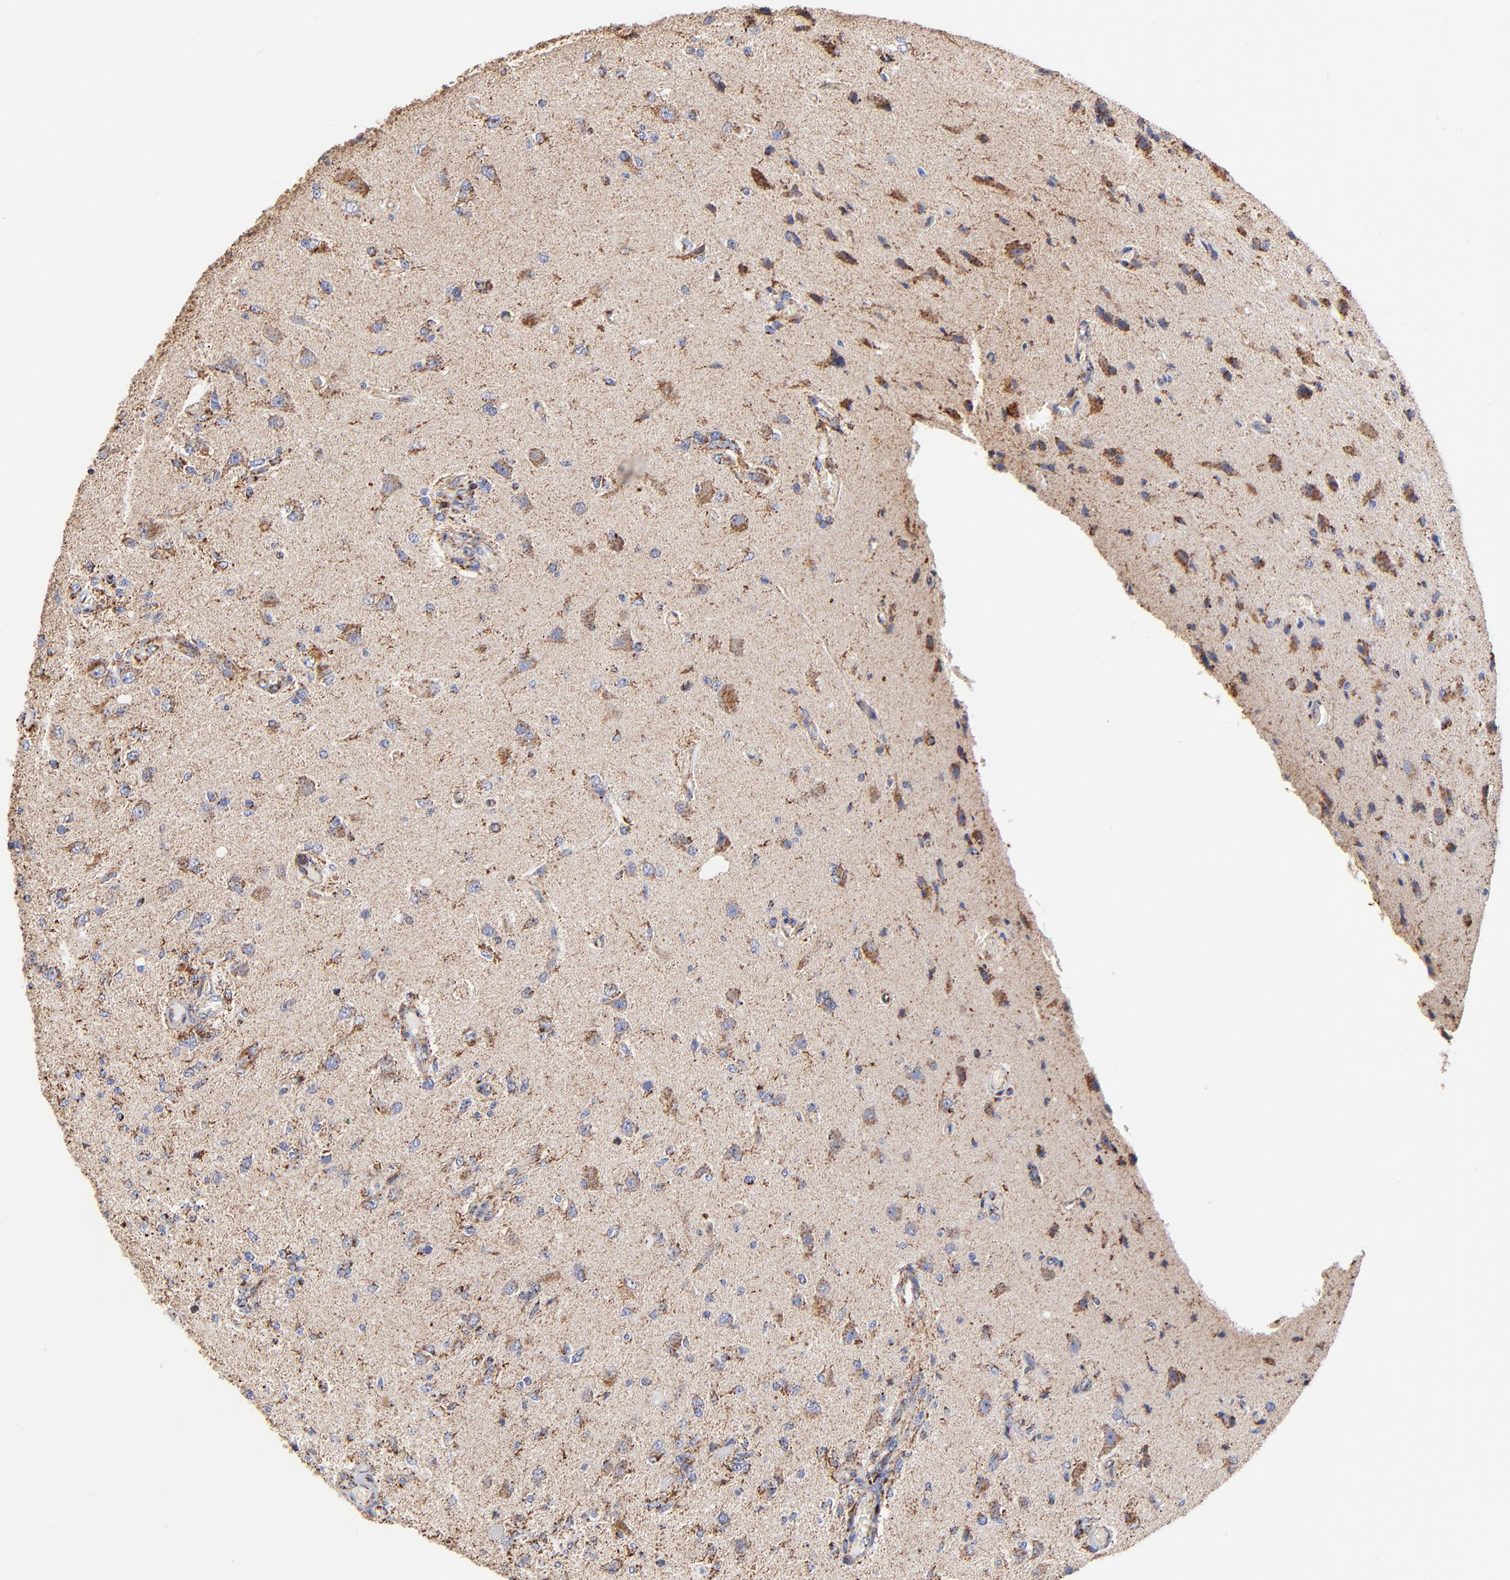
{"staining": {"intensity": "moderate", "quantity": ">75%", "location": "cytoplasmic/membranous"}, "tissue": "glioma", "cell_type": "Tumor cells", "image_type": "cancer", "snomed": [{"axis": "morphology", "description": "Normal tissue, NOS"}, {"axis": "morphology", "description": "Glioma, malignant, High grade"}, {"axis": "topography", "description": "Cerebral cortex"}], "caption": "High-grade glioma (malignant) stained for a protein shows moderate cytoplasmic/membranous positivity in tumor cells. The staining was performed using DAB to visualize the protein expression in brown, while the nuclei were stained in blue with hematoxylin (Magnification: 20x).", "gene": "PHB1", "patient": {"sex": "male", "age": 77}}